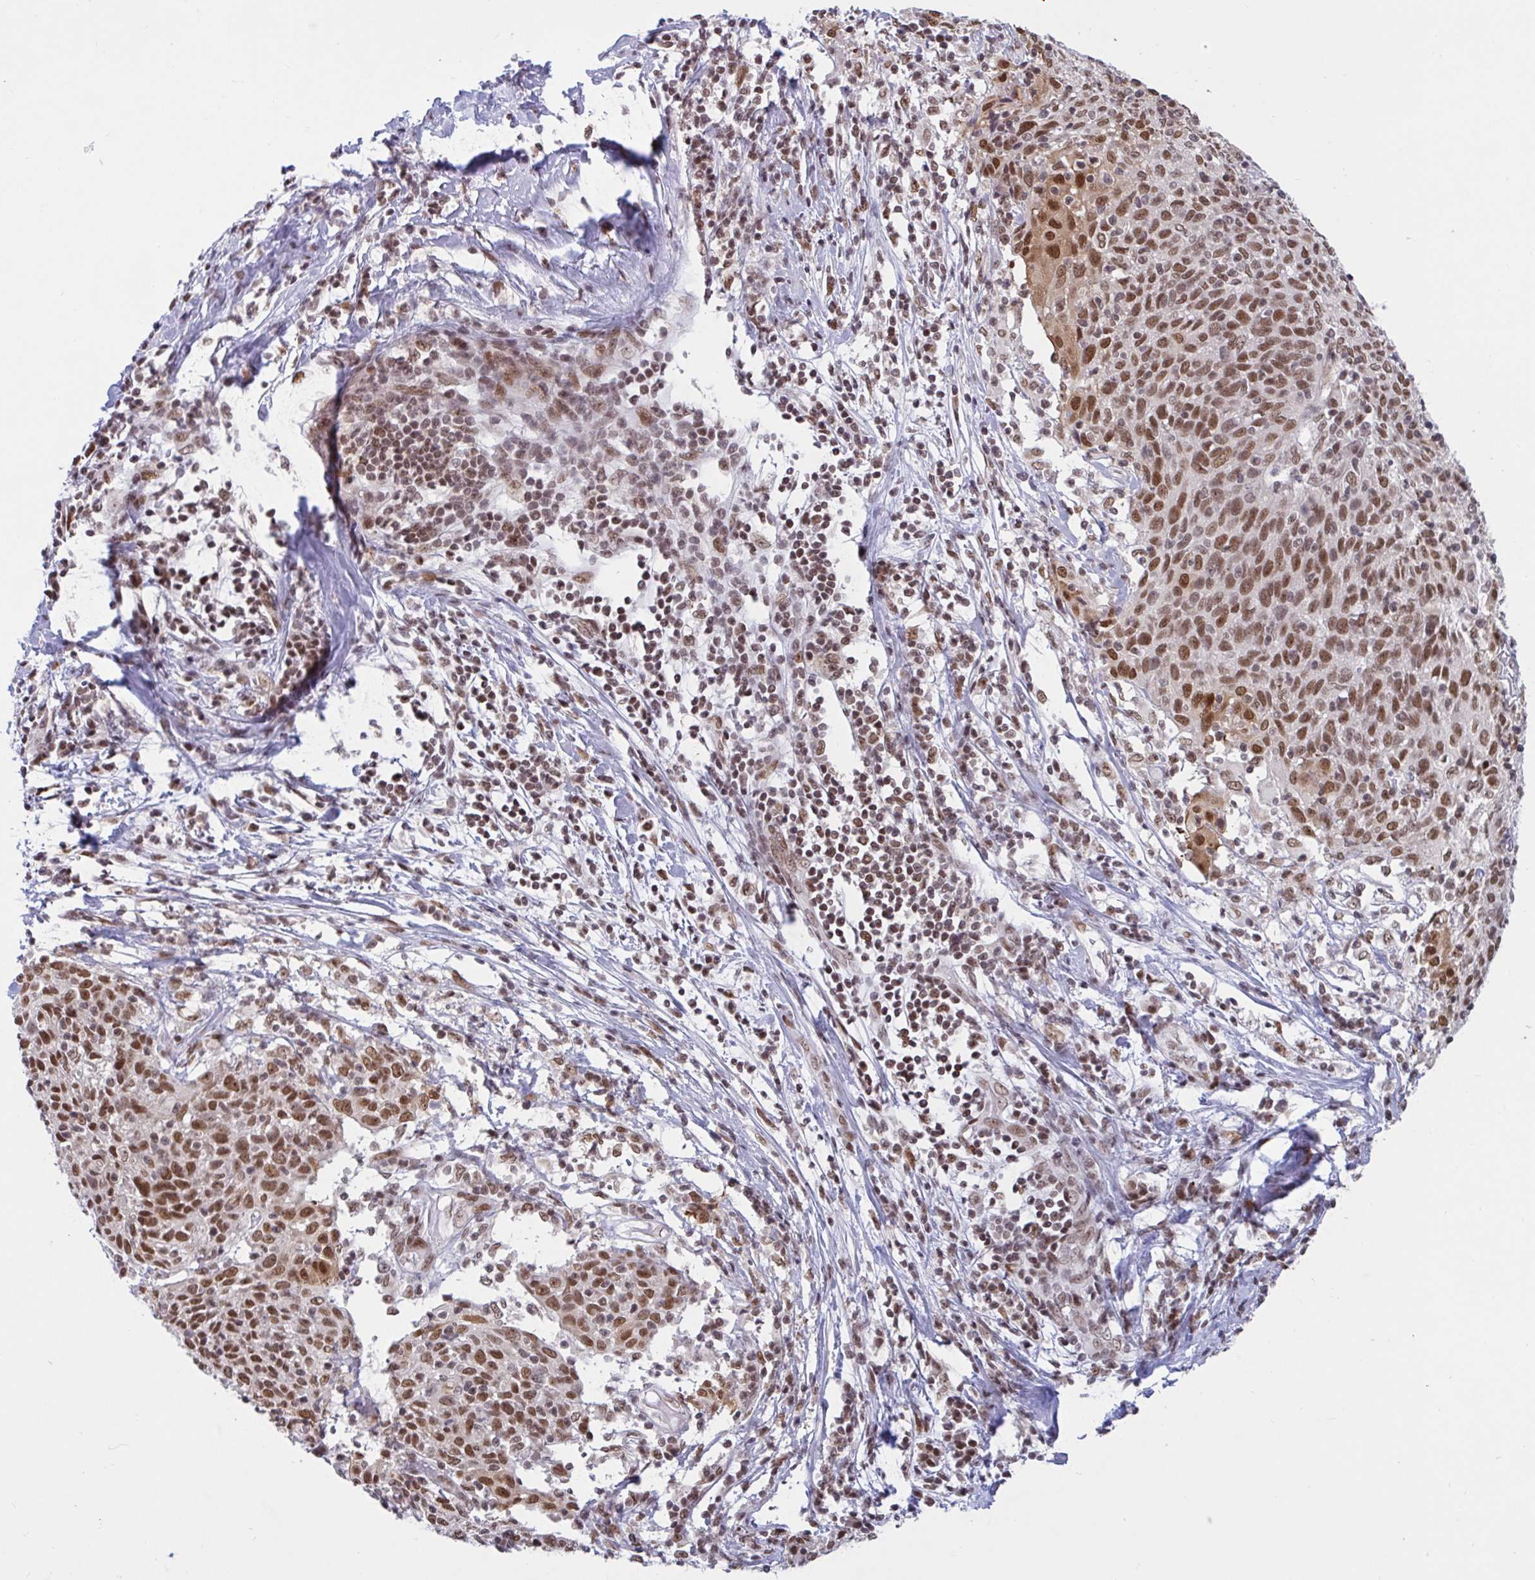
{"staining": {"intensity": "moderate", "quantity": ">75%", "location": "nuclear"}, "tissue": "cervical cancer", "cell_type": "Tumor cells", "image_type": "cancer", "snomed": [{"axis": "morphology", "description": "Squamous cell carcinoma, NOS"}, {"axis": "topography", "description": "Cervix"}], "caption": "IHC image of neoplastic tissue: cervical squamous cell carcinoma stained using immunohistochemistry demonstrates medium levels of moderate protein expression localized specifically in the nuclear of tumor cells, appearing as a nuclear brown color.", "gene": "PHF10", "patient": {"sex": "female", "age": 52}}